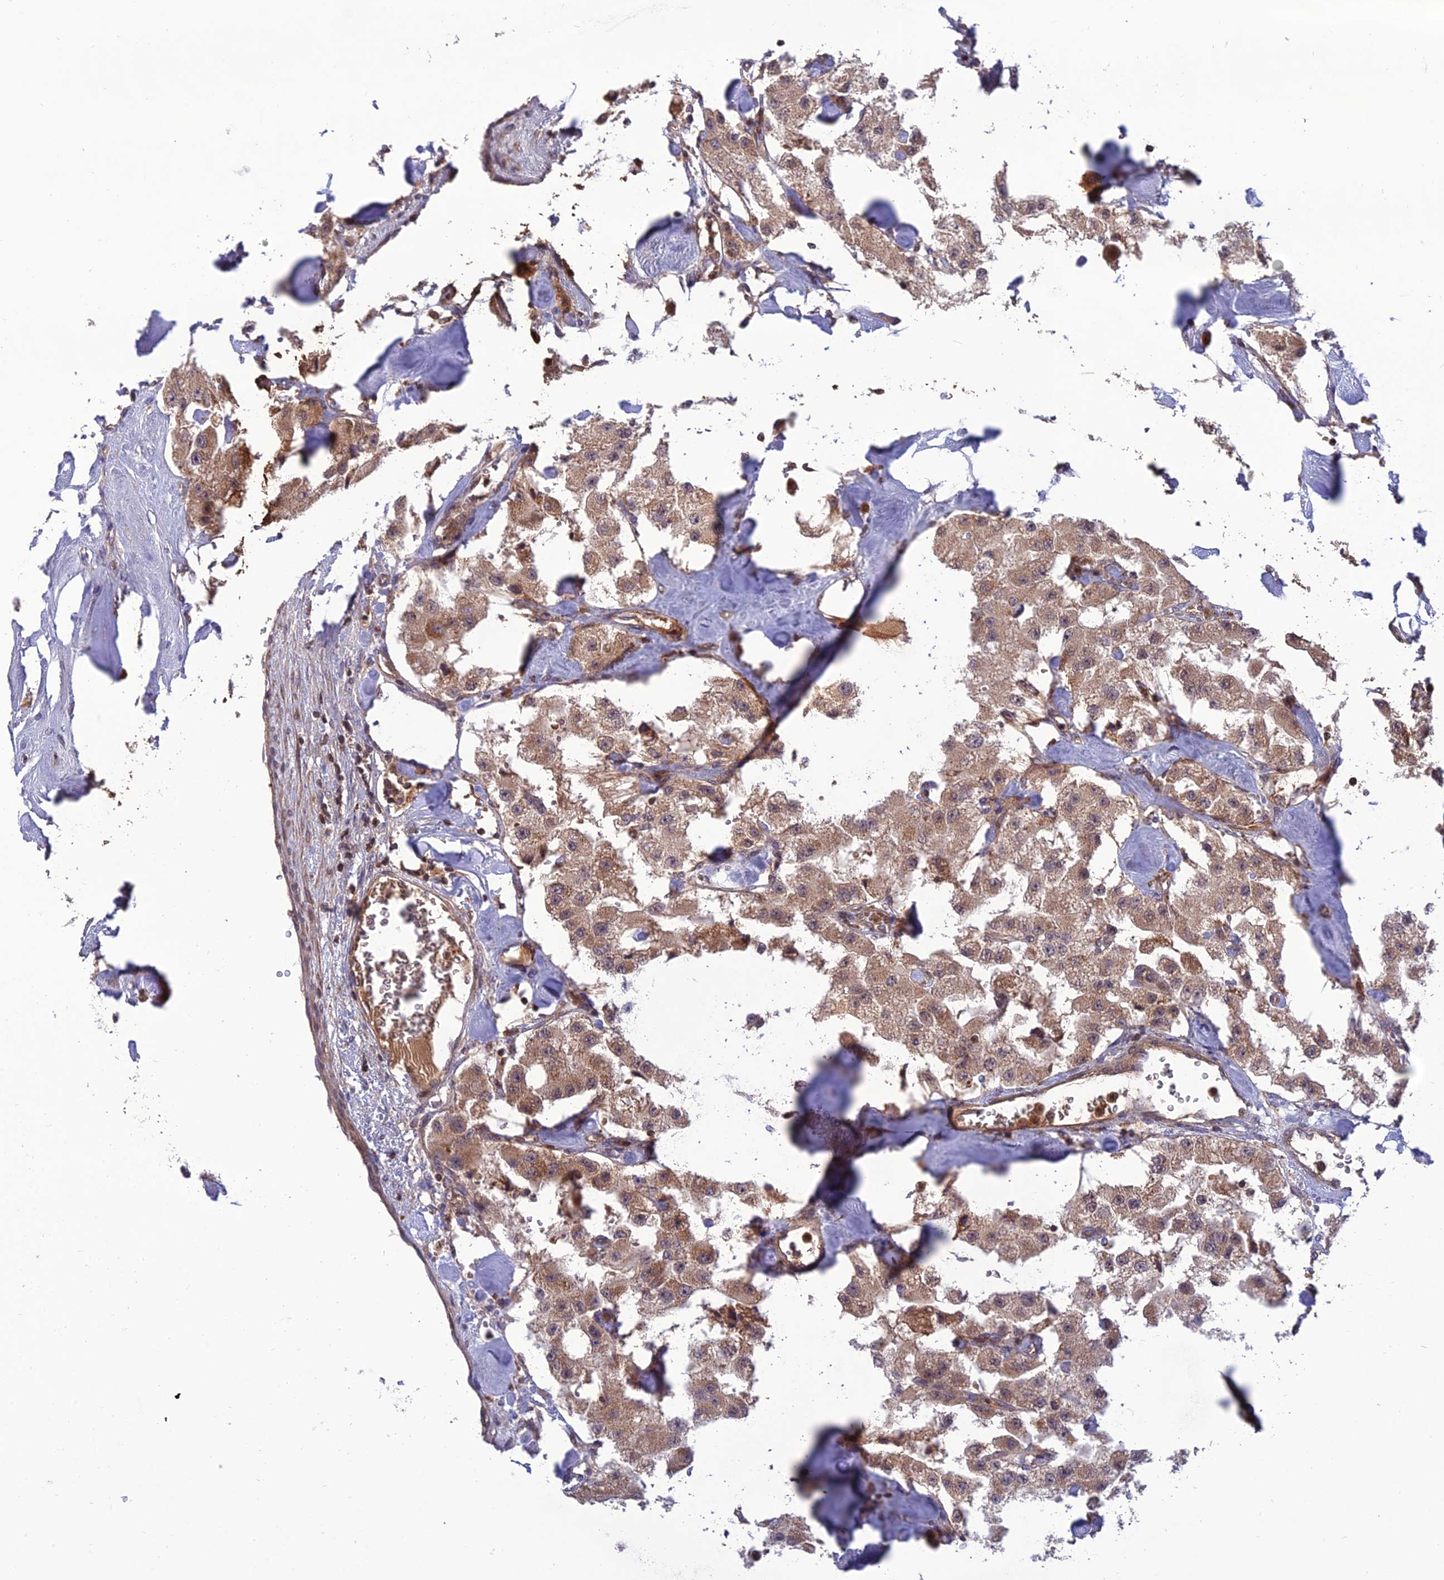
{"staining": {"intensity": "moderate", "quantity": ">75%", "location": "cytoplasmic/membranous"}, "tissue": "carcinoid", "cell_type": "Tumor cells", "image_type": "cancer", "snomed": [{"axis": "morphology", "description": "Carcinoid, malignant, NOS"}, {"axis": "topography", "description": "Pancreas"}], "caption": "Immunohistochemical staining of carcinoid shows medium levels of moderate cytoplasmic/membranous protein positivity in approximately >75% of tumor cells.", "gene": "NDUFC1", "patient": {"sex": "male", "age": 41}}